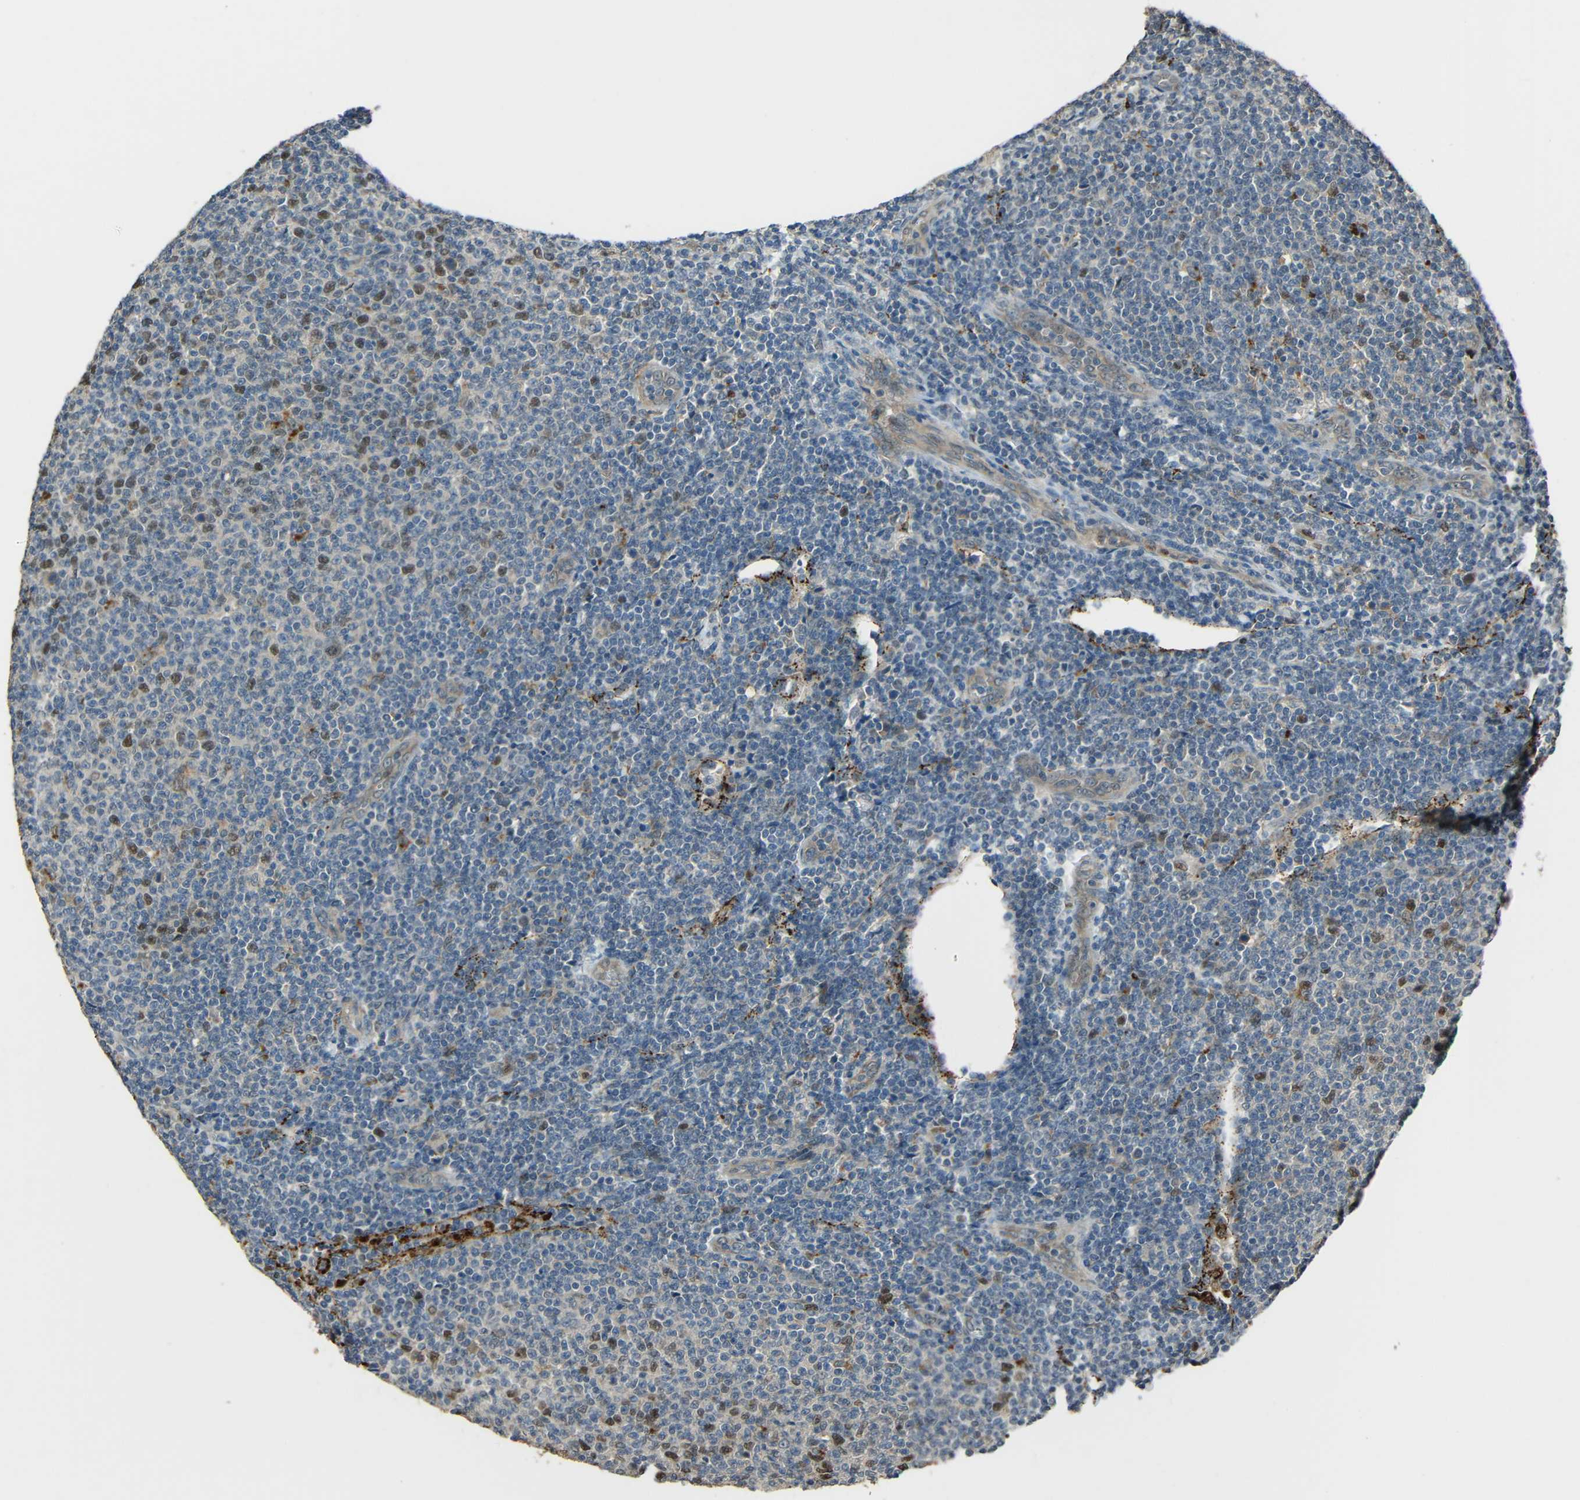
{"staining": {"intensity": "weak", "quantity": "25%-75%", "location": "nuclear"}, "tissue": "lymphoma", "cell_type": "Tumor cells", "image_type": "cancer", "snomed": [{"axis": "morphology", "description": "Malignant lymphoma, non-Hodgkin's type, Low grade"}, {"axis": "topography", "description": "Lymph node"}], "caption": "There is low levels of weak nuclear staining in tumor cells of lymphoma, as demonstrated by immunohistochemical staining (brown color).", "gene": "STBD1", "patient": {"sex": "male", "age": 66}}